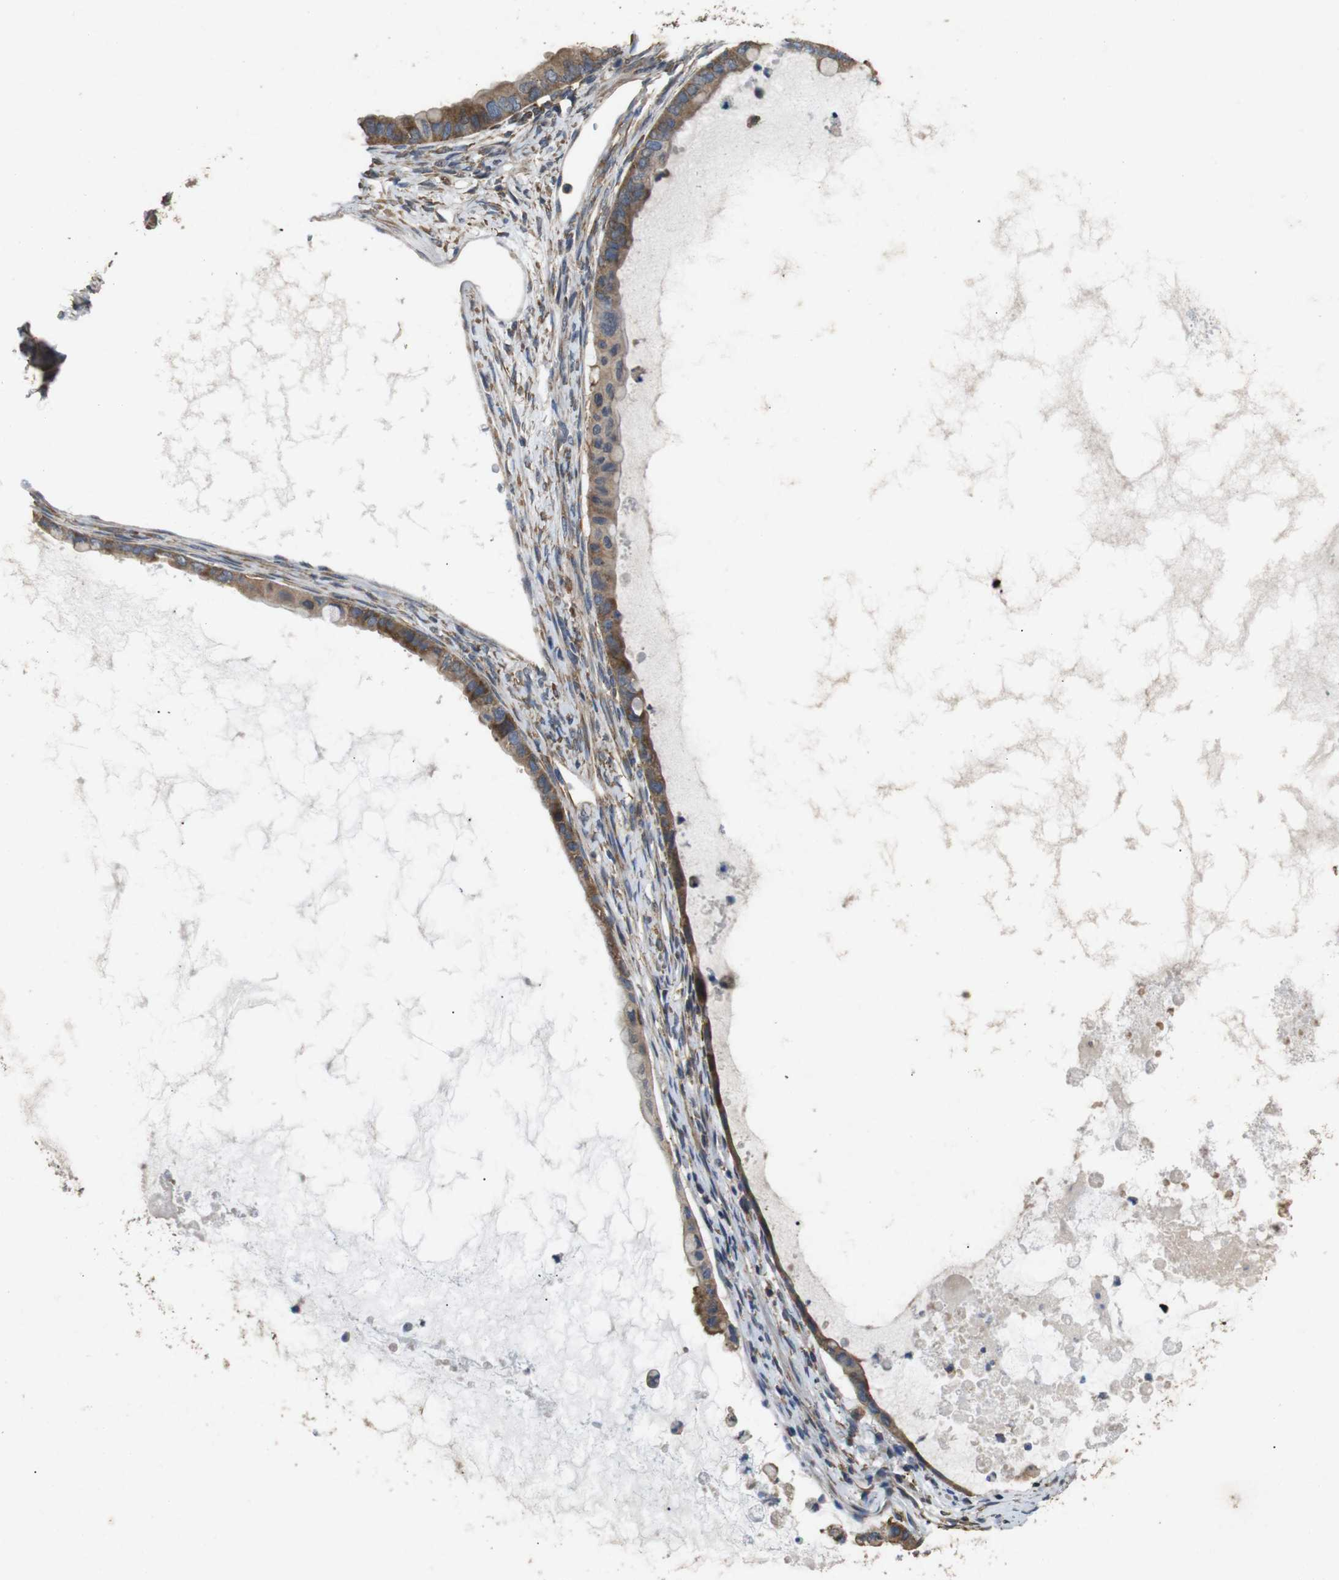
{"staining": {"intensity": "moderate", "quantity": "25%-75%", "location": "cytoplasmic/membranous"}, "tissue": "ovarian cancer", "cell_type": "Tumor cells", "image_type": "cancer", "snomed": [{"axis": "morphology", "description": "Cystadenocarcinoma, mucinous, NOS"}, {"axis": "topography", "description": "Ovary"}], "caption": "Ovarian cancer (mucinous cystadenocarcinoma) was stained to show a protein in brown. There is medium levels of moderate cytoplasmic/membranous positivity in about 25%-75% of tumor cells. The staining was performed using DAB (3,3'-diaminobenzidine), with brown indicating positive protein expression. Nuclei are stained blue with hematoxylin.", "gene": "BNIP3", "patient": {"sex": "female", "age": 80}}